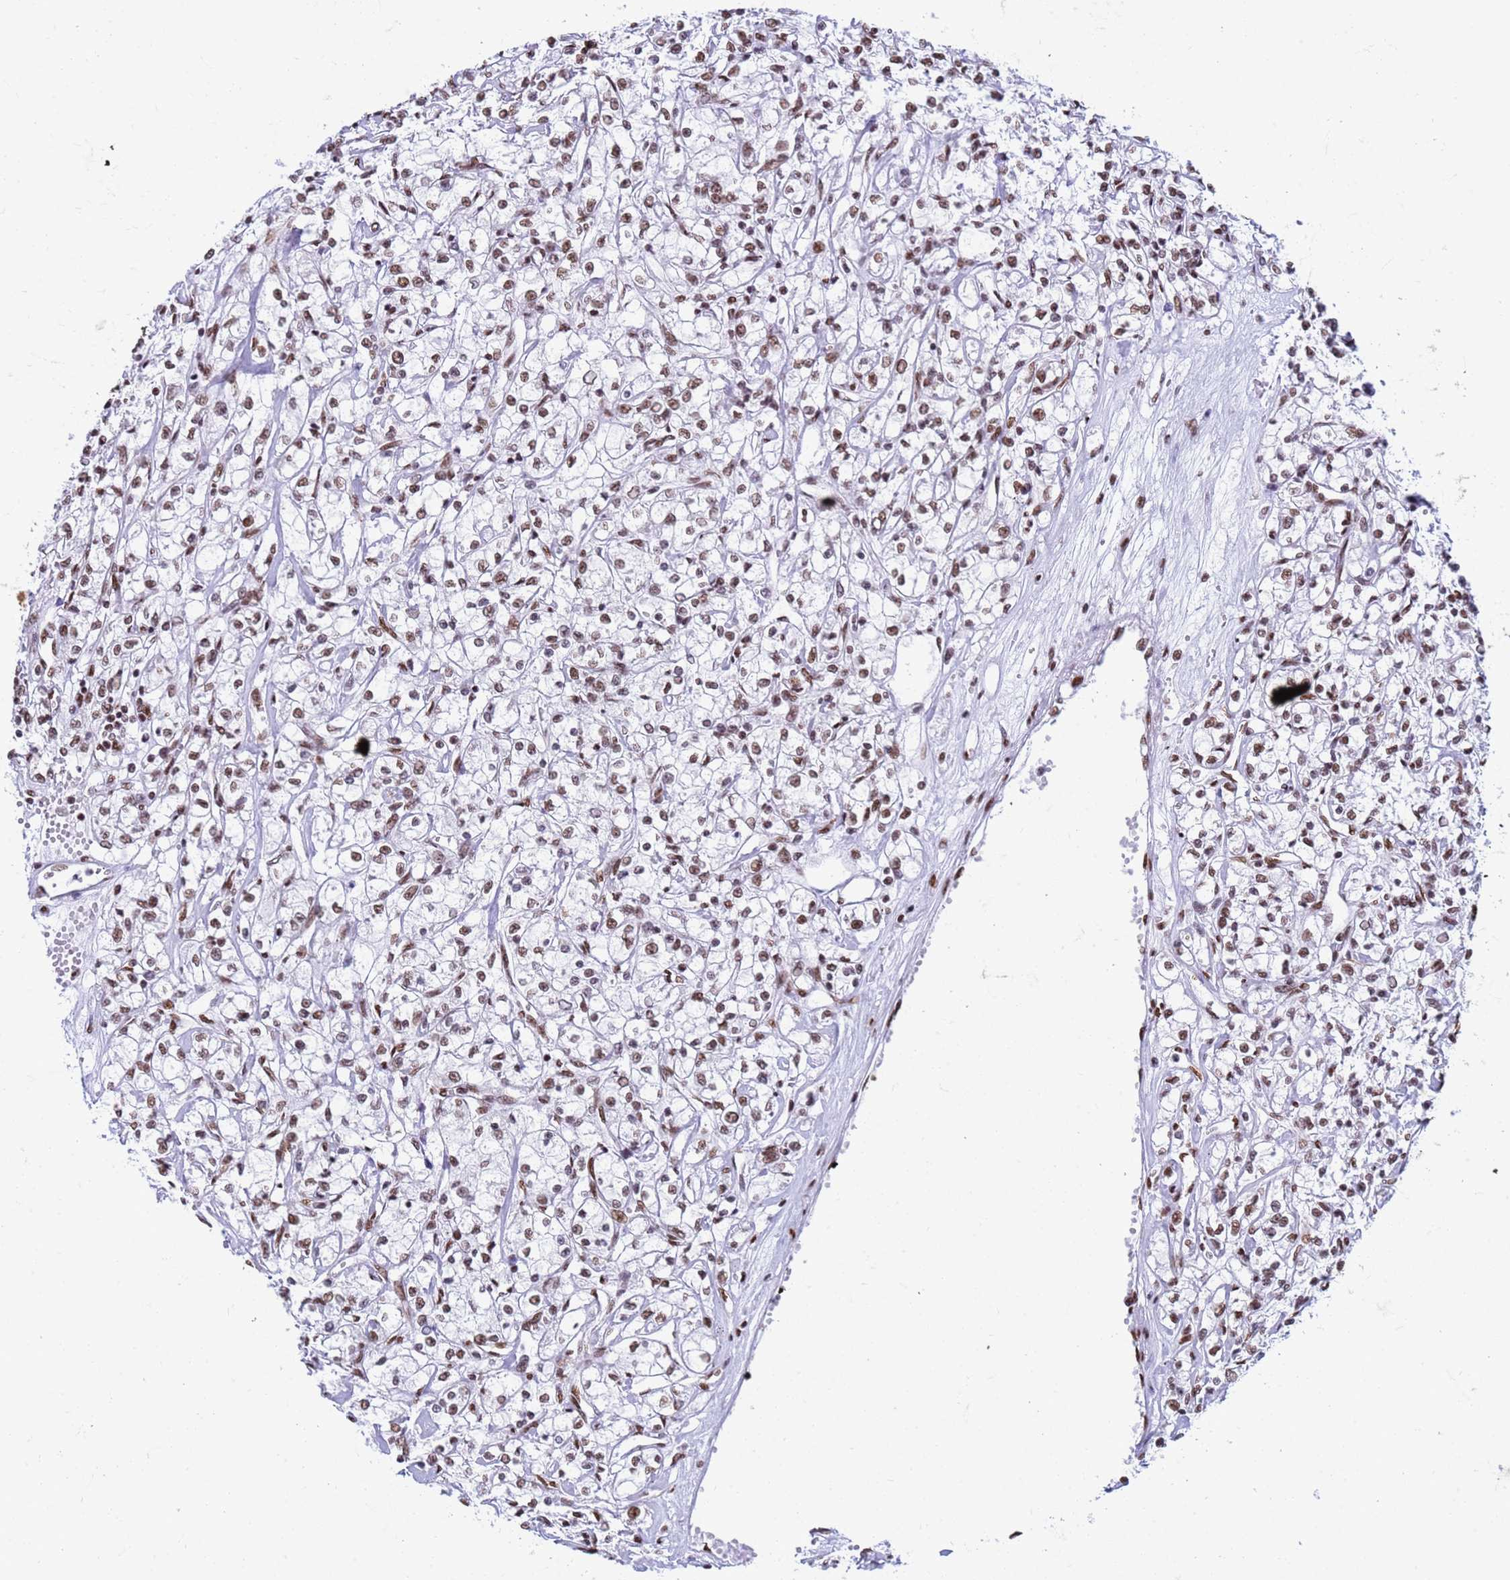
{"staining": {"intensity": "moderate", "quantity": ">75%", "location": "nuclear"}, "tissue": "renal cancer", "cell_type": "Tumor cells", "image_type": "cancer", "snomed": [{"axis": "morphology", "description": "Adenocarcinoma, NOS"}, {"axis": "topography", "description": "Kidney"}], "caption": "Immunohistochemical staining of human adenocarcinoma (renal) displays medium levels of moderate nuclear staining in approximately >75% of tumor cells.", "gene": "FAM170B", "patient": {"sex": "female", "age": 59}}